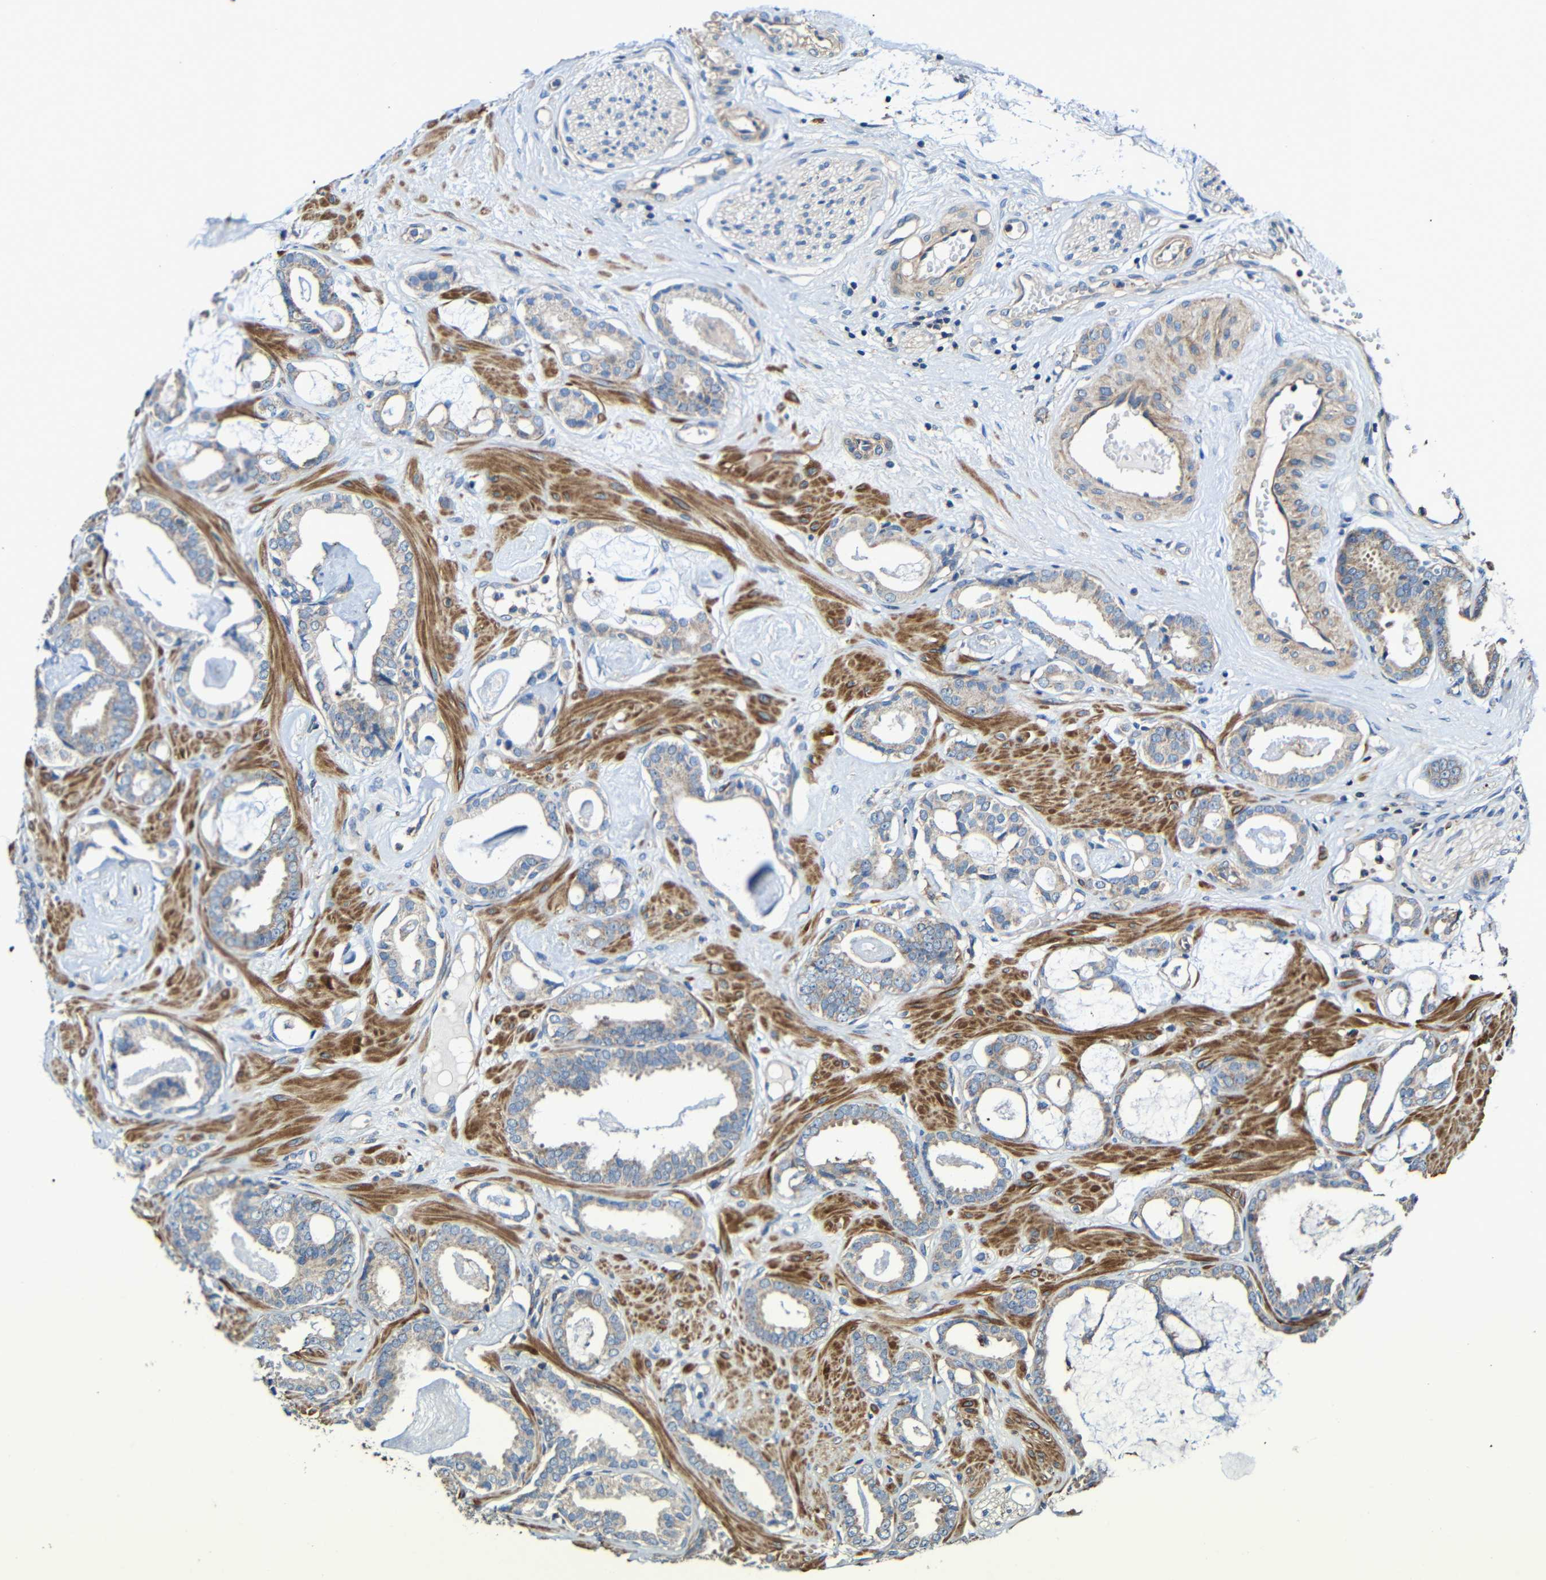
{"staining": {"intensity": "weak", "quantity": "25%-75%", "location": "cytoplasmic/membranous"}, "tissue": "prostate cancer", "cell_type": "Tumor cells", "image_type": "cancer", "snomed": [{"axis": "morphology", "description": "Adenocarcinoma, Low grade"}, {"axis": "topography", "description": "Prostate"}], "caption": "Immunohistochemical staining of human prostate cancer reveals low levels of weak cytoplasmic/membranous protein expression in about 25%-75% of tumor cells.", "gene": "RHOT2", "patient": {"sex": "male", "age": 53}}